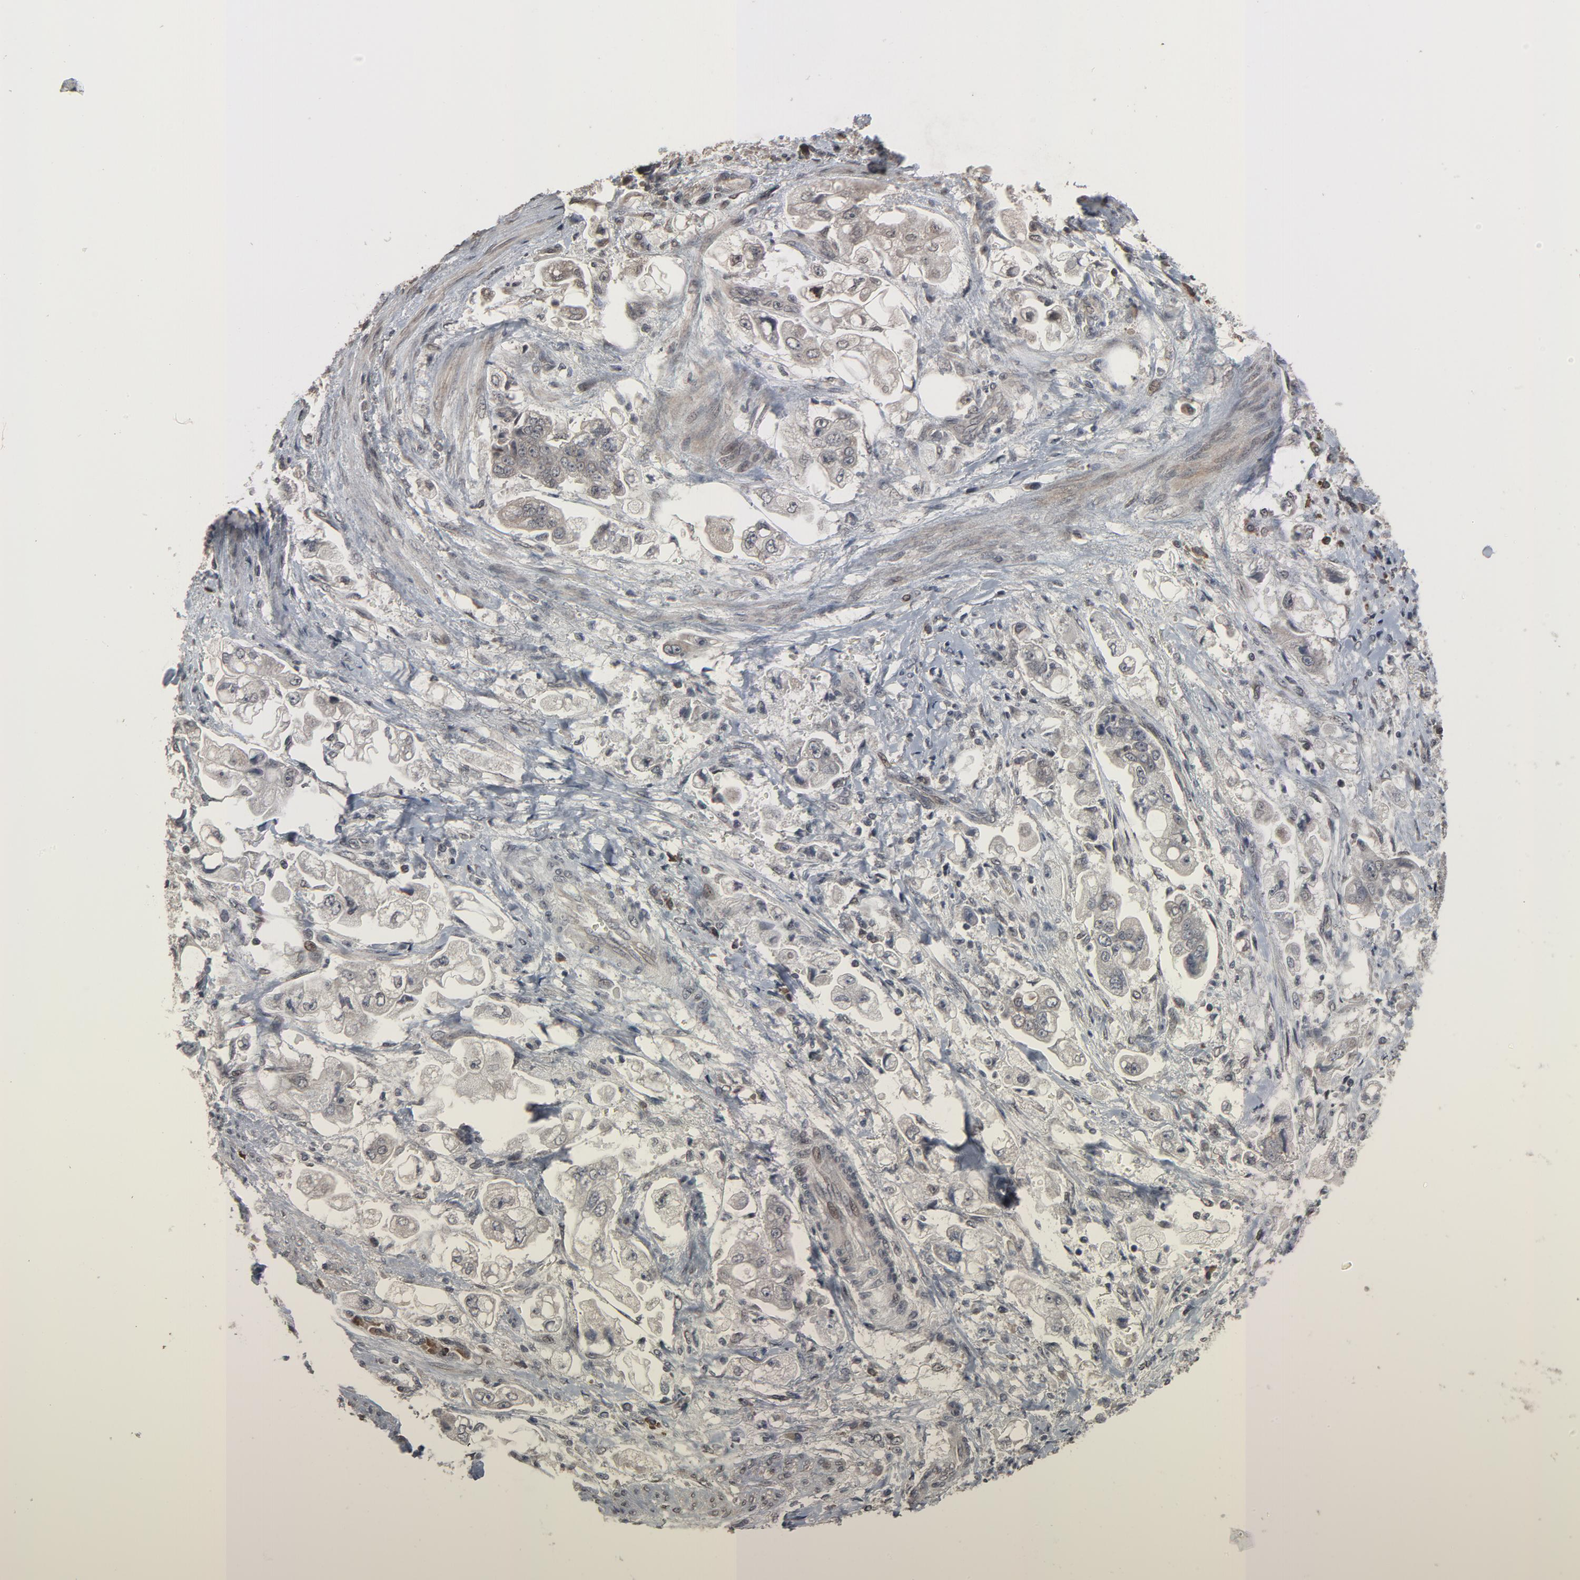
{"staining": {"intensity": "weak", "quantity": "25%-75%", "location": "cytoplasmic/membranous,nuclear"}, "tissue": "stomach cancer", "cell_type": "Tumor cells", "image_type": "cancer", "snomed": [{"axis": "morphology", "description": "Adenocarcinoma, NOS"}, {"axis": "topography", "description": "Stomach"}], "caption": "This micrograph demonstrates stomach cancer (adenocarcinoma) stained with immunohistochemistry (IHC) to label a protein in brown. The cytoplasmic/membranous and nuclear of tumor cells show weak positivity for the protein. Nuclei are counter-stained blue.", "gene": "POM121", "patient": {"sex": "male", "age": 62}}